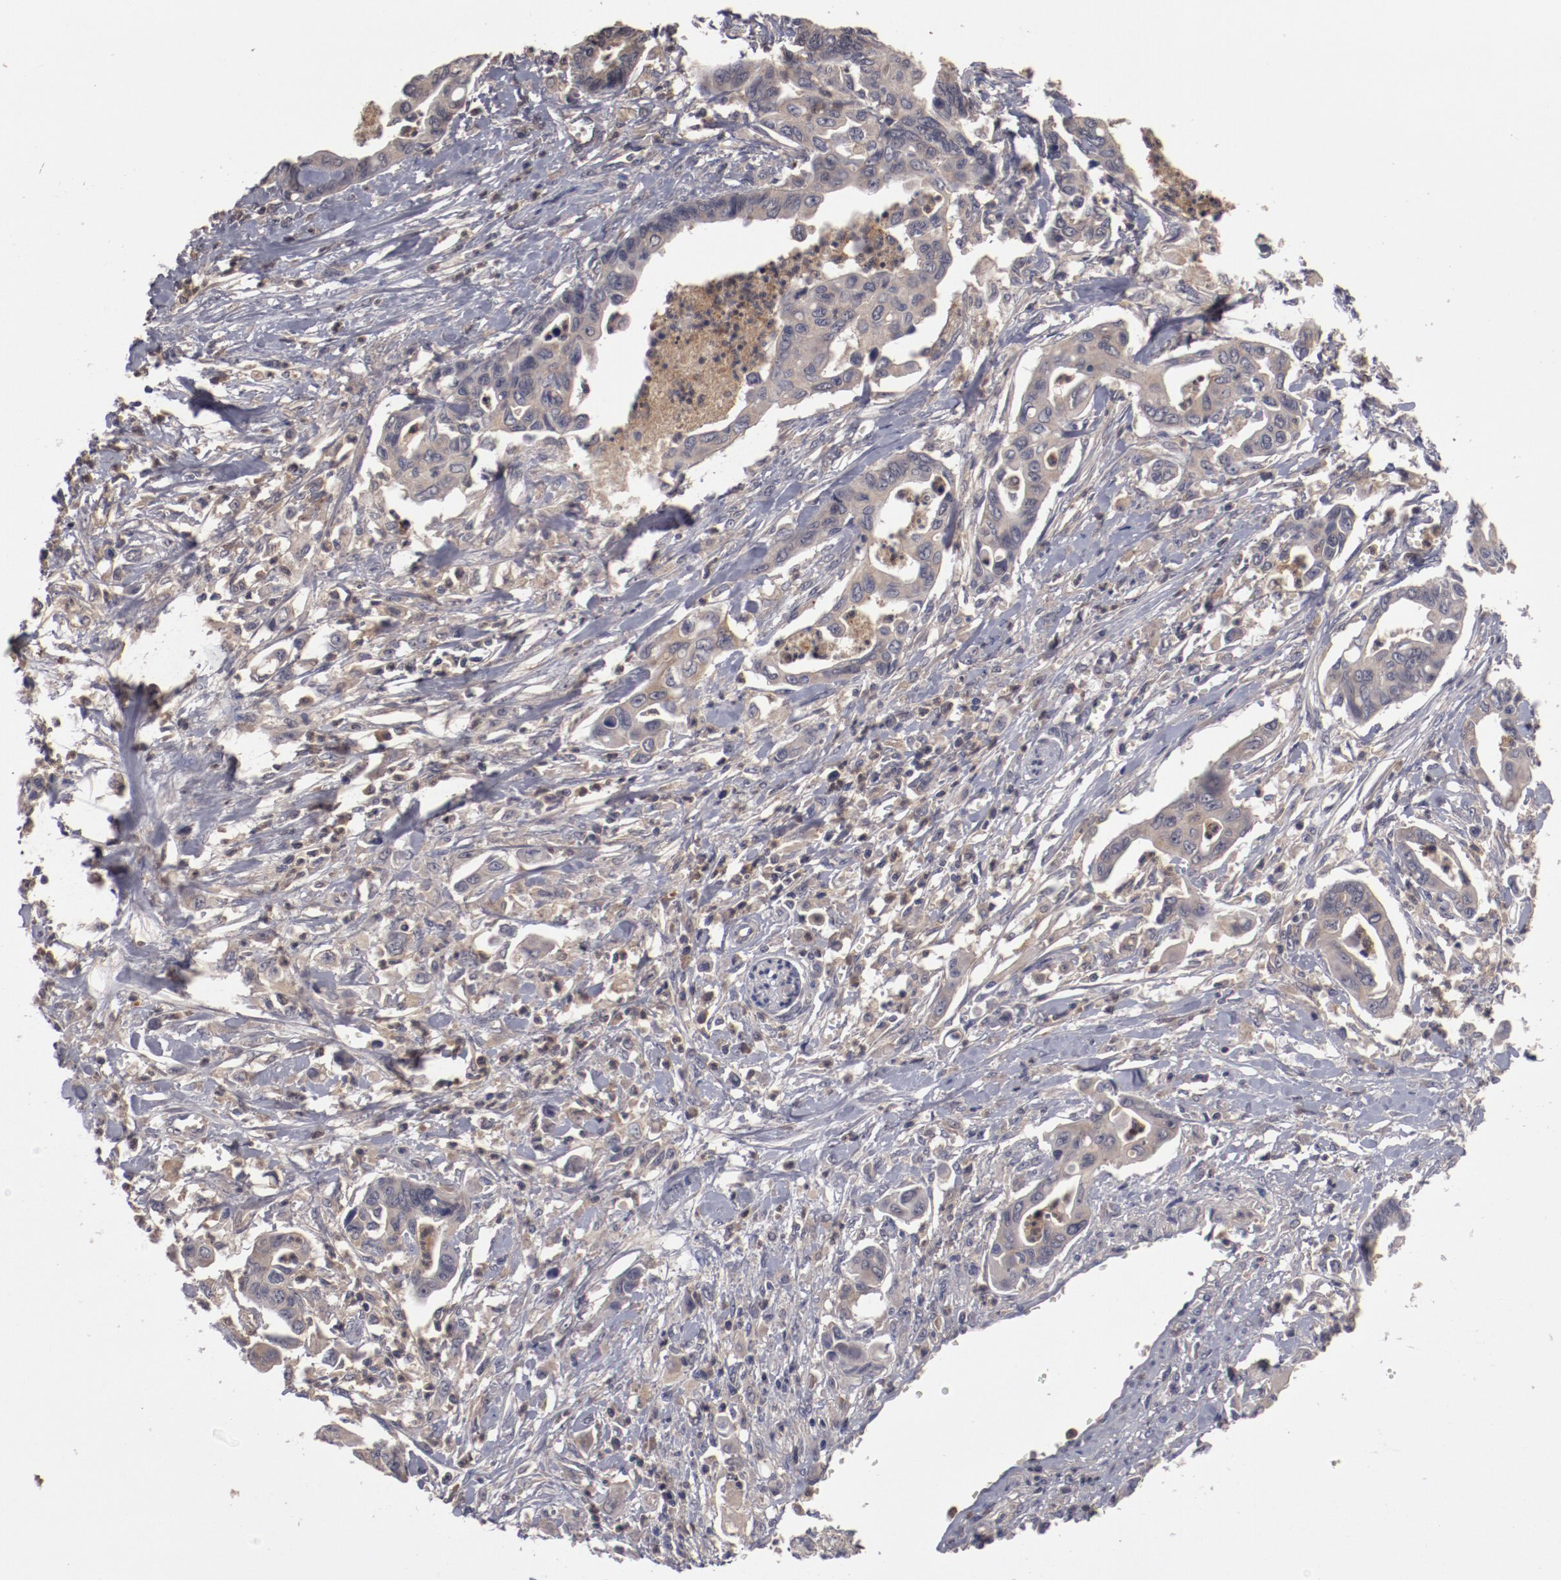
{"staining": {"intensity": "negative", "quantity": "none", "location": "none"}, "tissue": "pancreatic cancer", "cell_type": "Tumor cells", "image_type": "cancer", "snomed": [{"axis": "morphology", "description": "Adenocarcinoma, NOS"}, {"axis": "topography", "description": "Pancreas"}], "caption": "The IHC image has no significant expression in tumor cells of pancreatic cancer tissue.", "gene": "CP", "patient": {"sex": "female", "age": 70}}